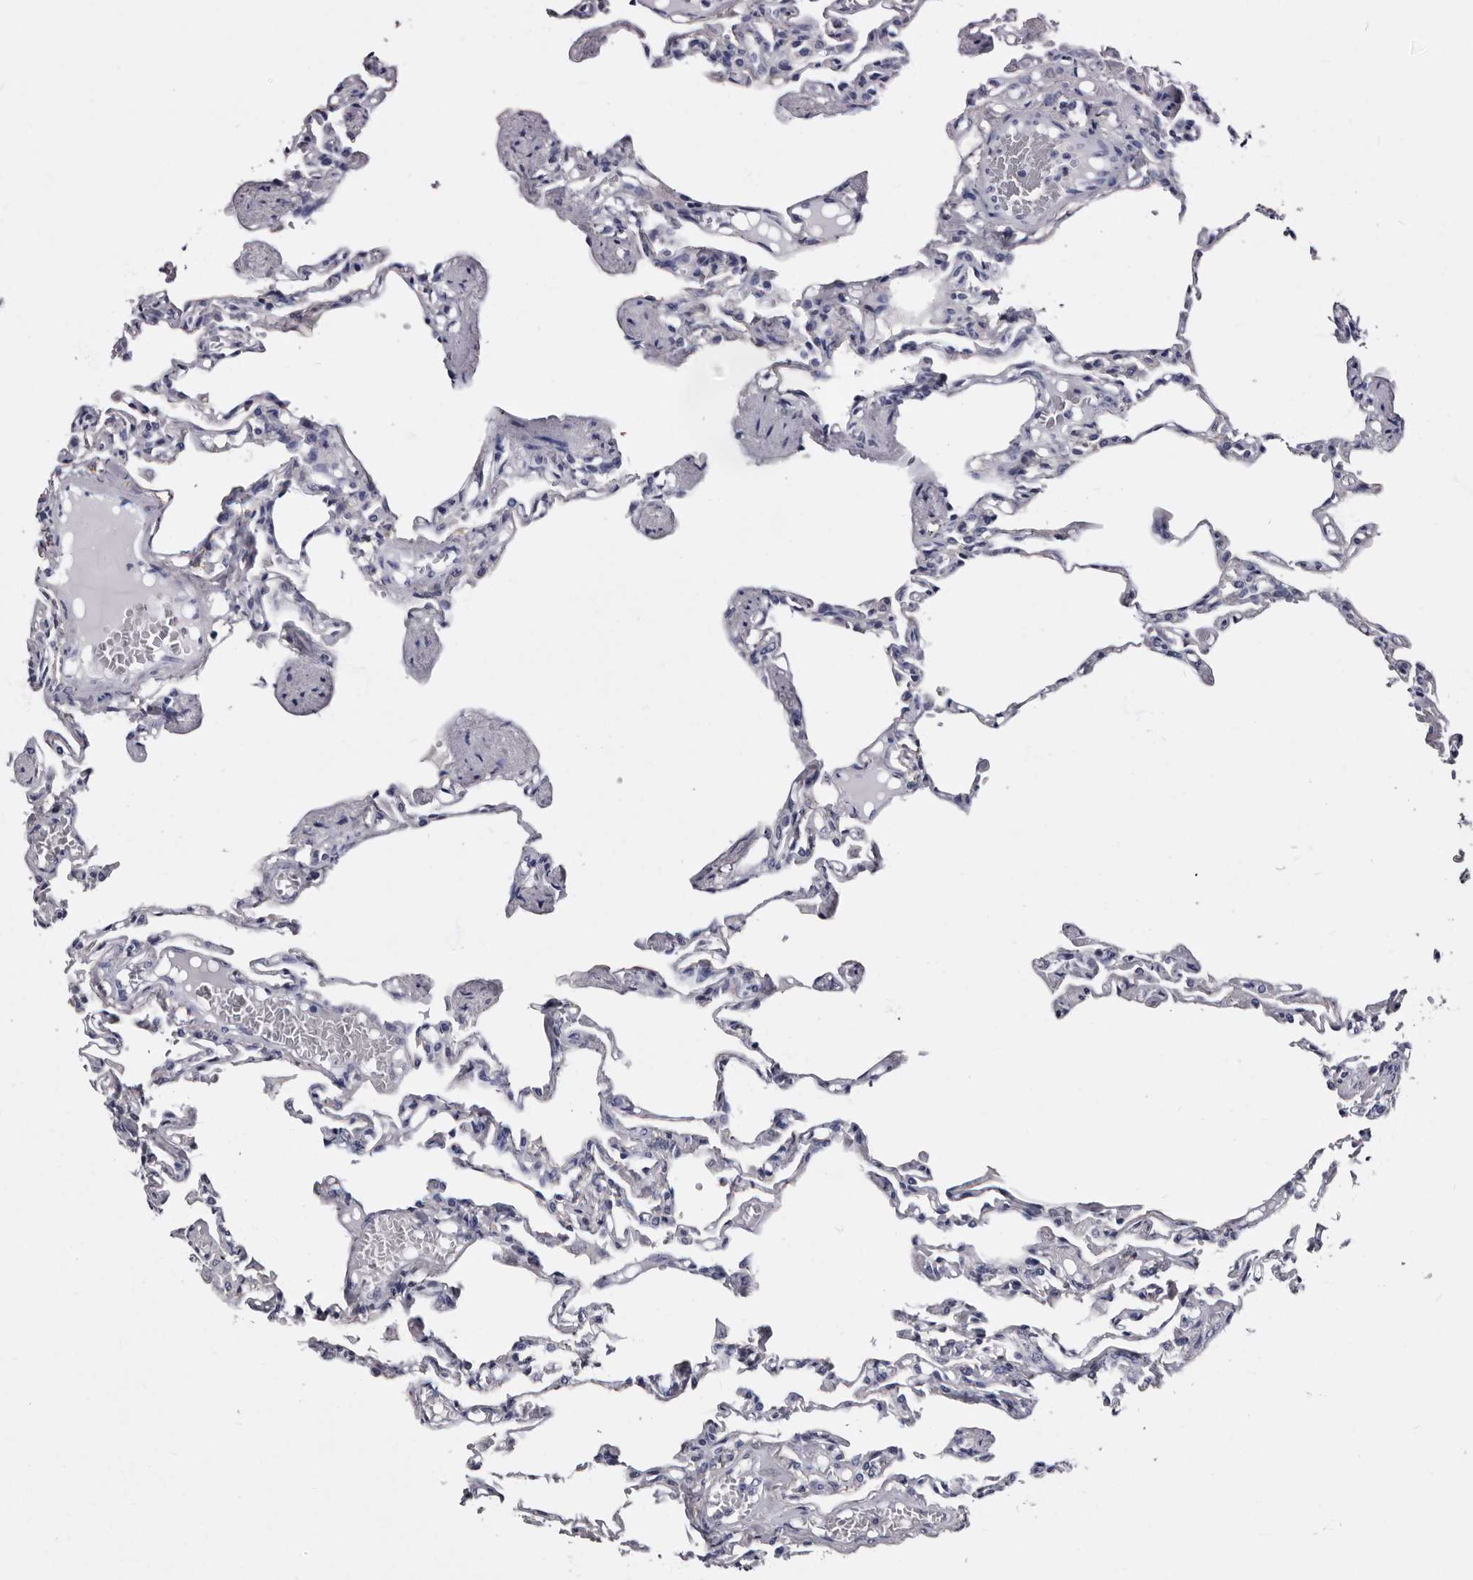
{"staining": {"intensity": "negative", "quantity": "none", "location": "none"}, "tissue": "lung", "cell_type": "Alveolar cells", "image_type": "normal", "snomed": [{"axis": "morphology", "description": "Normal tissue, NOS"}, {"axis": "topography", "description": "Lung"}], "caption": "Immunohistochemical staining of unremarkable human lung exhibits no significant staining in alveolar cells.", "gene": "EPB41L3", "patient": {"sex": "male", "age": 21}}